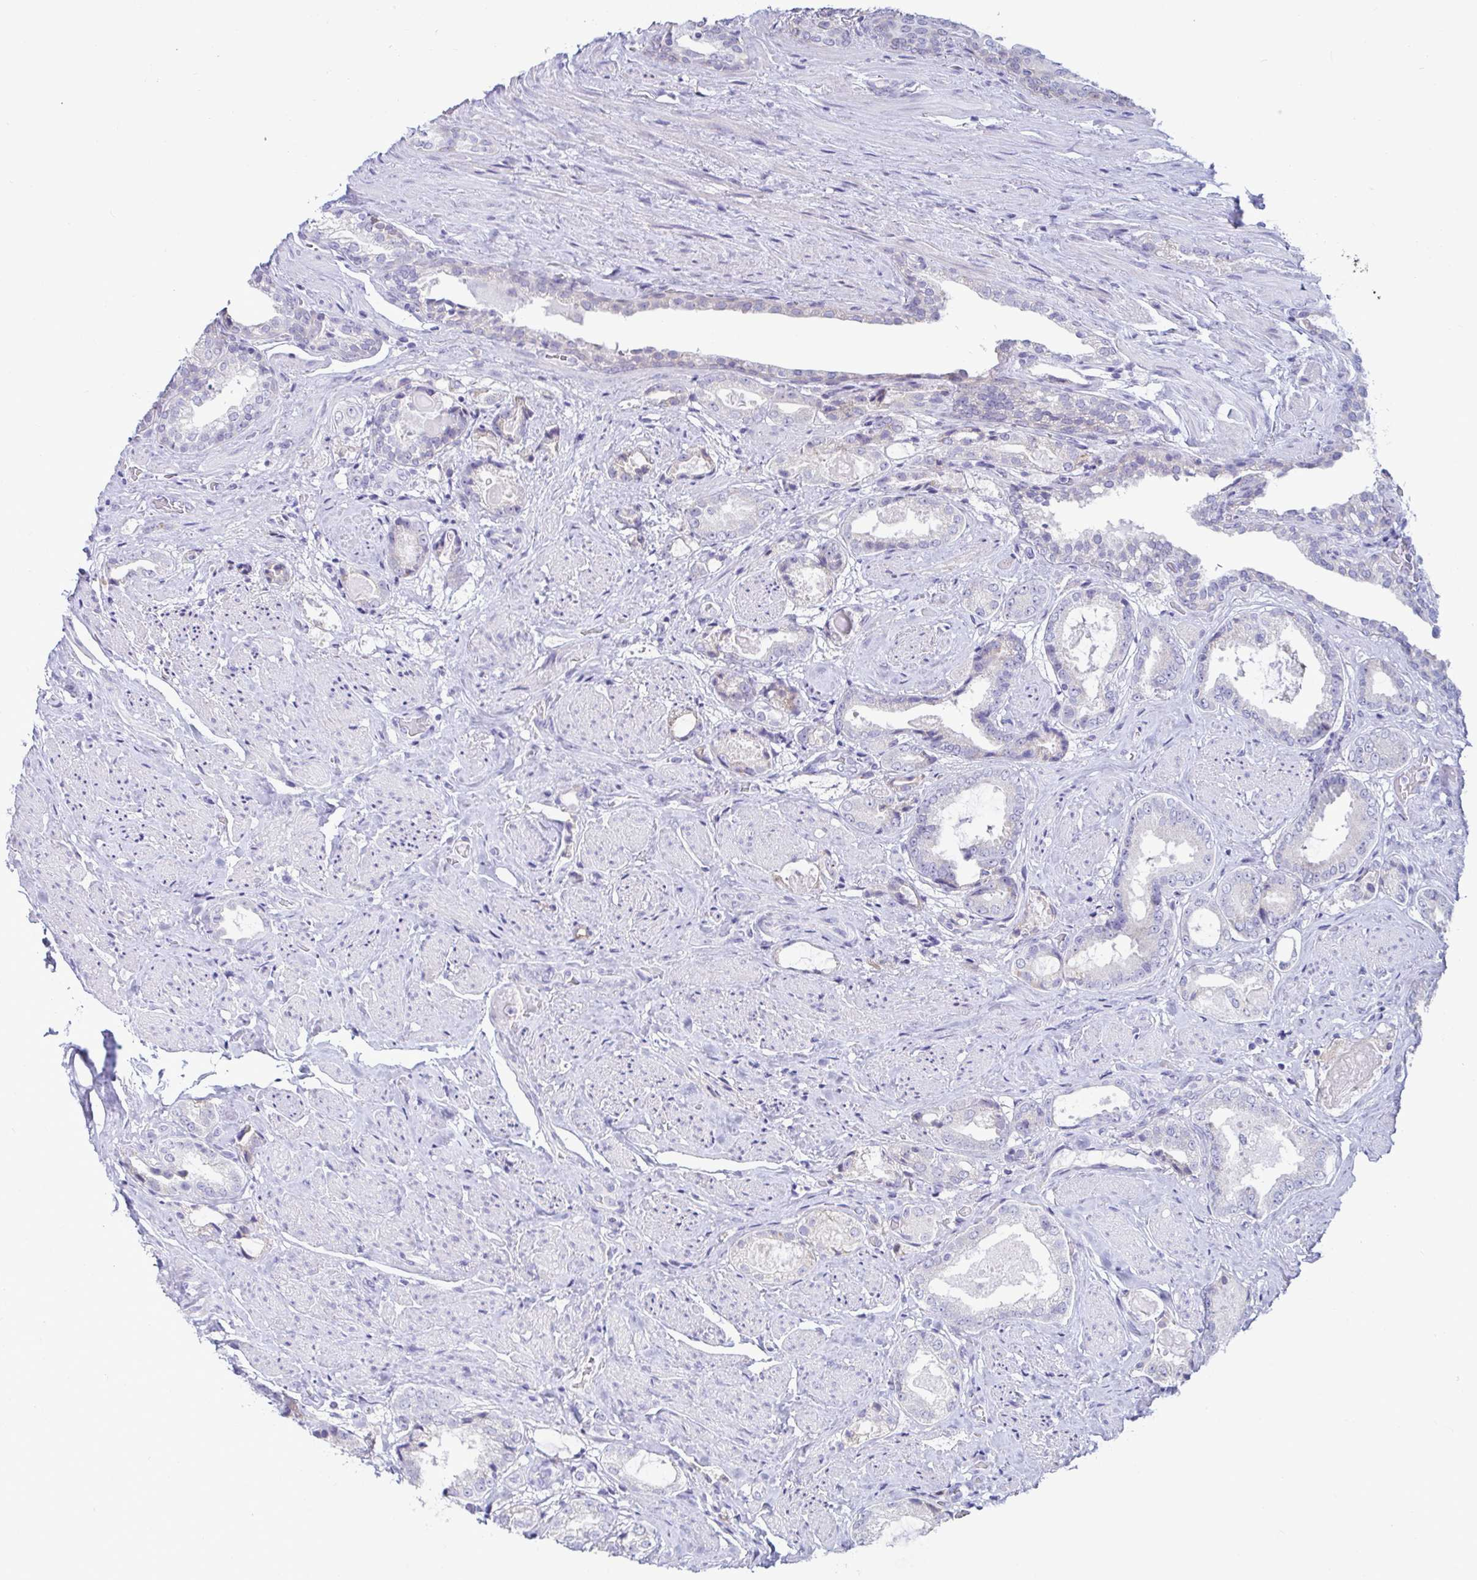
{"staining": {"intensity": "negative", "quantity": "none", "location": "none"}, "tissue": "prostate cancer", "cell_type": "Tumor cells", "image_type": "cancer", "snomed": [{"axis": "morphology", "description": "Adenocarcinoma, High grade"}, {"axis": "topography", "description": "Prostate"}], "caption": "Adenocarcinoma (high-grade) (prostate) was stained to show a protein in brown. There is no significant staining in tumor cells. (DAB immunohistochemistry (IHC) visualized using brightfield microscopy, high magnification).", "gene": "TFPI2", "patient": {"sex": "male", "age": 65}}